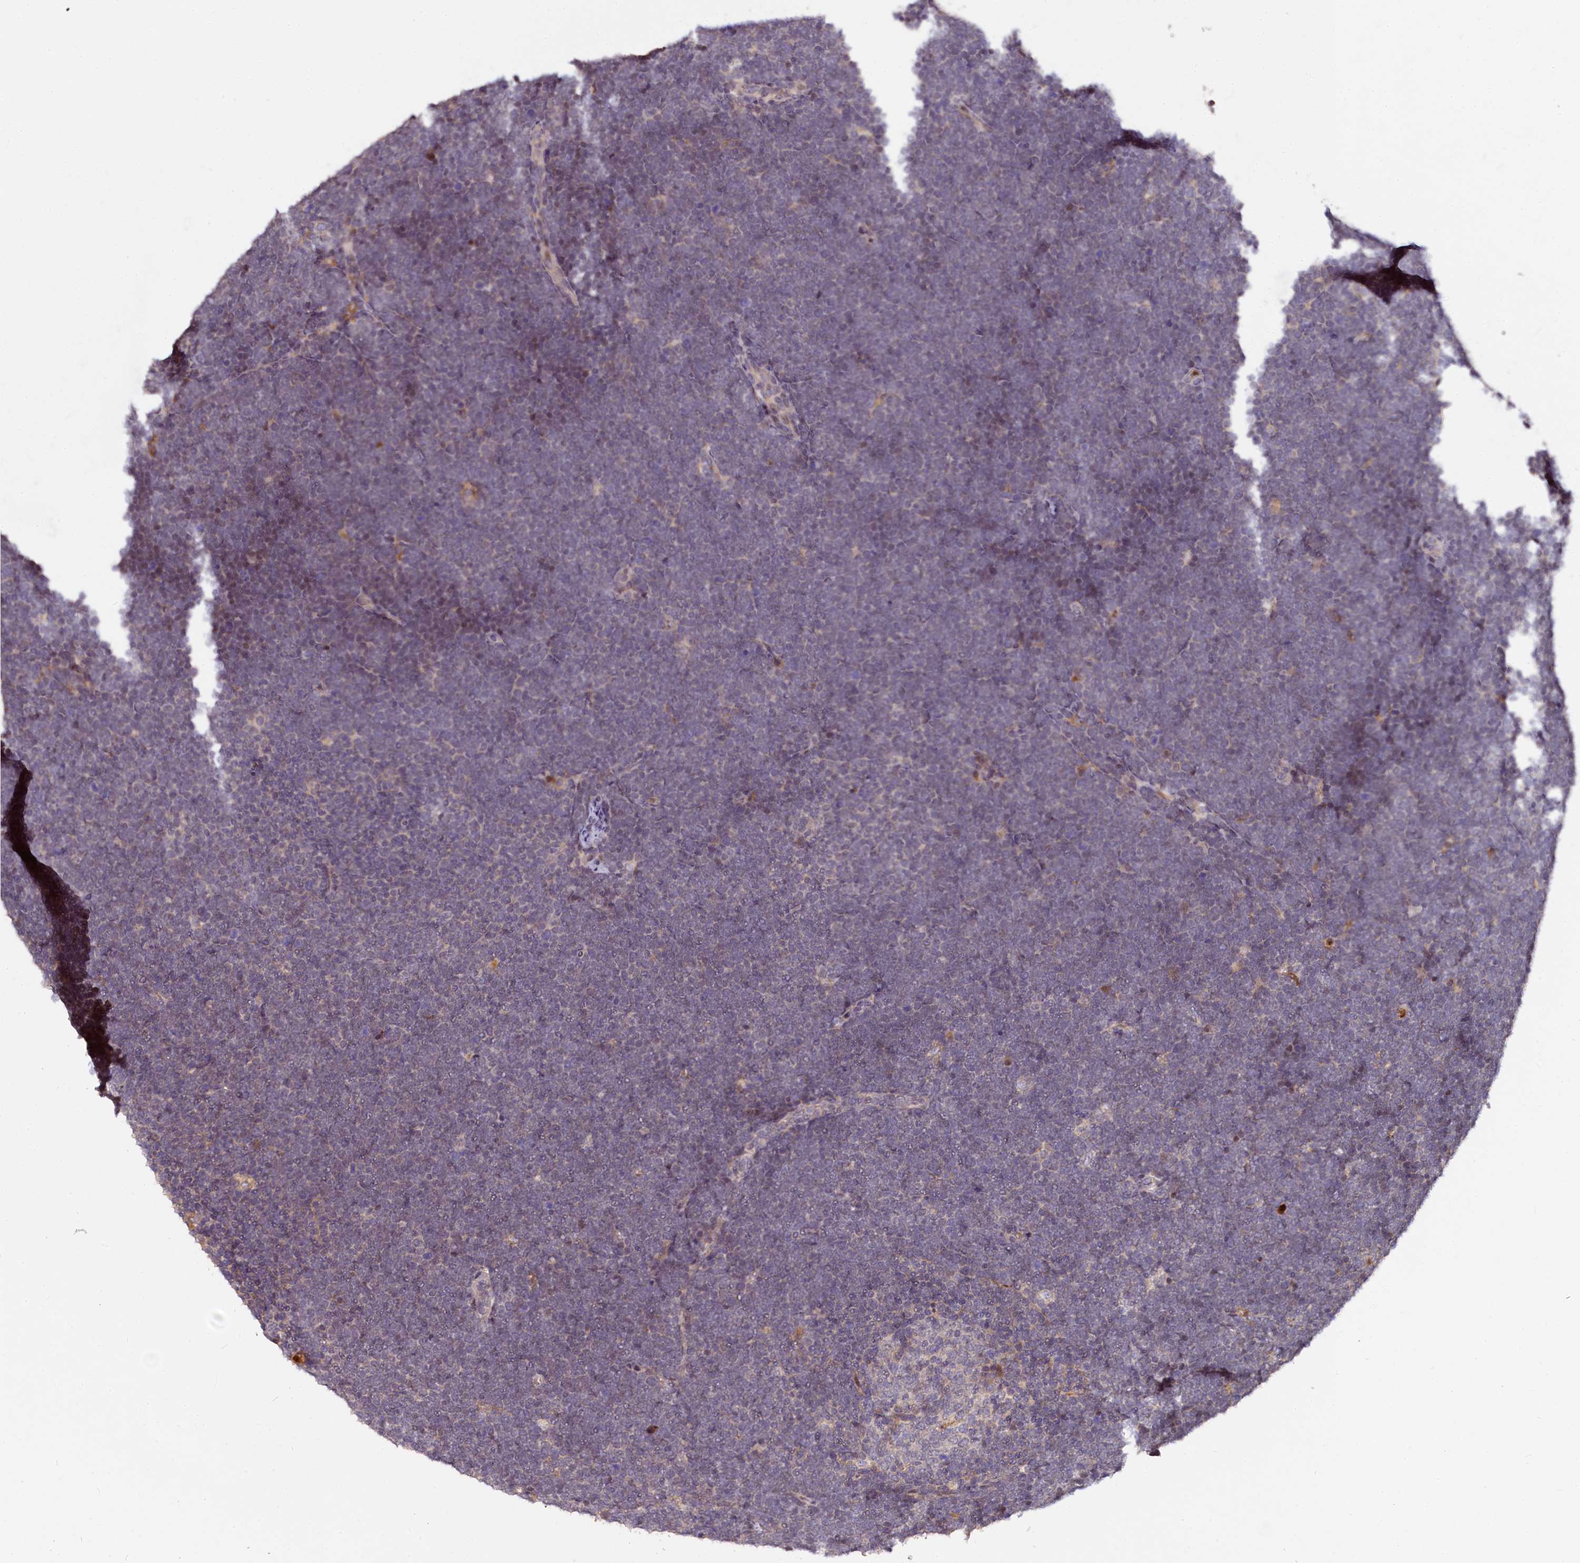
{"staining": {"intensity": "negative", "quantity": "none", "location": "none"}, "tissue": "lymphoma", "cell_type": "Tumor cells", "image_type": "cancer", "snomed": [{"axis": "morphology", "description": "Malignant lymphoma, non-Hodgkin's type, High grade"}, {"axis": "topography", "description": "Lymph node"}], "caption": "The immunohistochemistry (IHC) image has no significant positivity in tumor cells of lymphoma tissue.", "gene": "ATG101", "patient": {"sex": "male", "age": 13}}